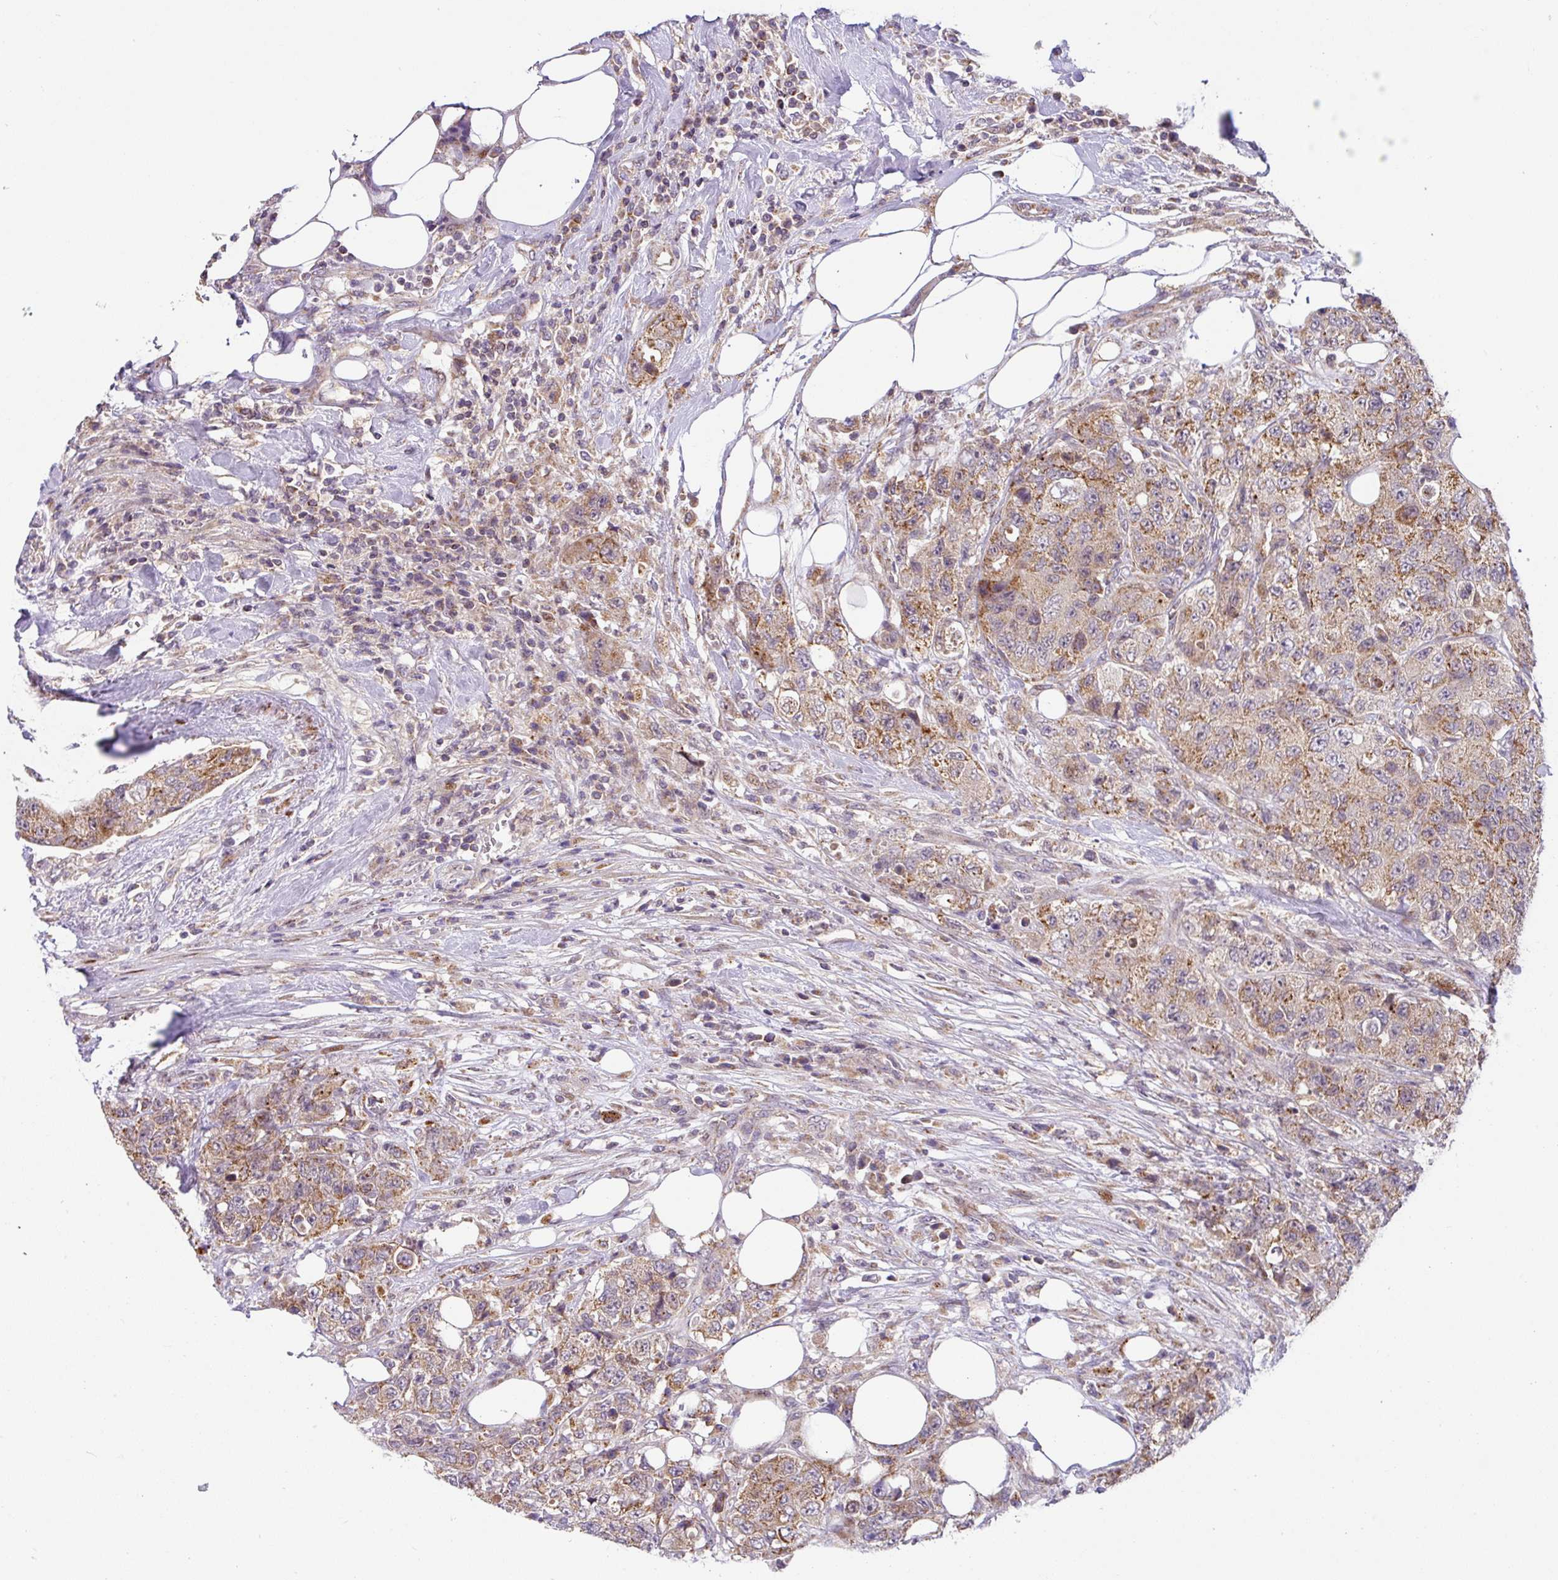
{"staining": {"intensity": "moderate", "quantity": ">75%", "location": "cytoplasmic/membranous"}, "tissue": "urothelial cancer", "cell_type": "Tumor cells", "image_type": "cancer", "snomed": [{"axis": "morphology", "description": "Urothelial carcinoma, High grade"}, {"axis": "topography", "description": "Urinary bladder"}], "caption": "This photomicrograph reveals immunohistochemistry staining of human urothelial carcinoma (high-grade), with medium moderate cytoplasmic/membranous staining in approximately >75% of tumor cells.", "gene": "SARS2", "patient": {"sex": "female", "age": 78}}